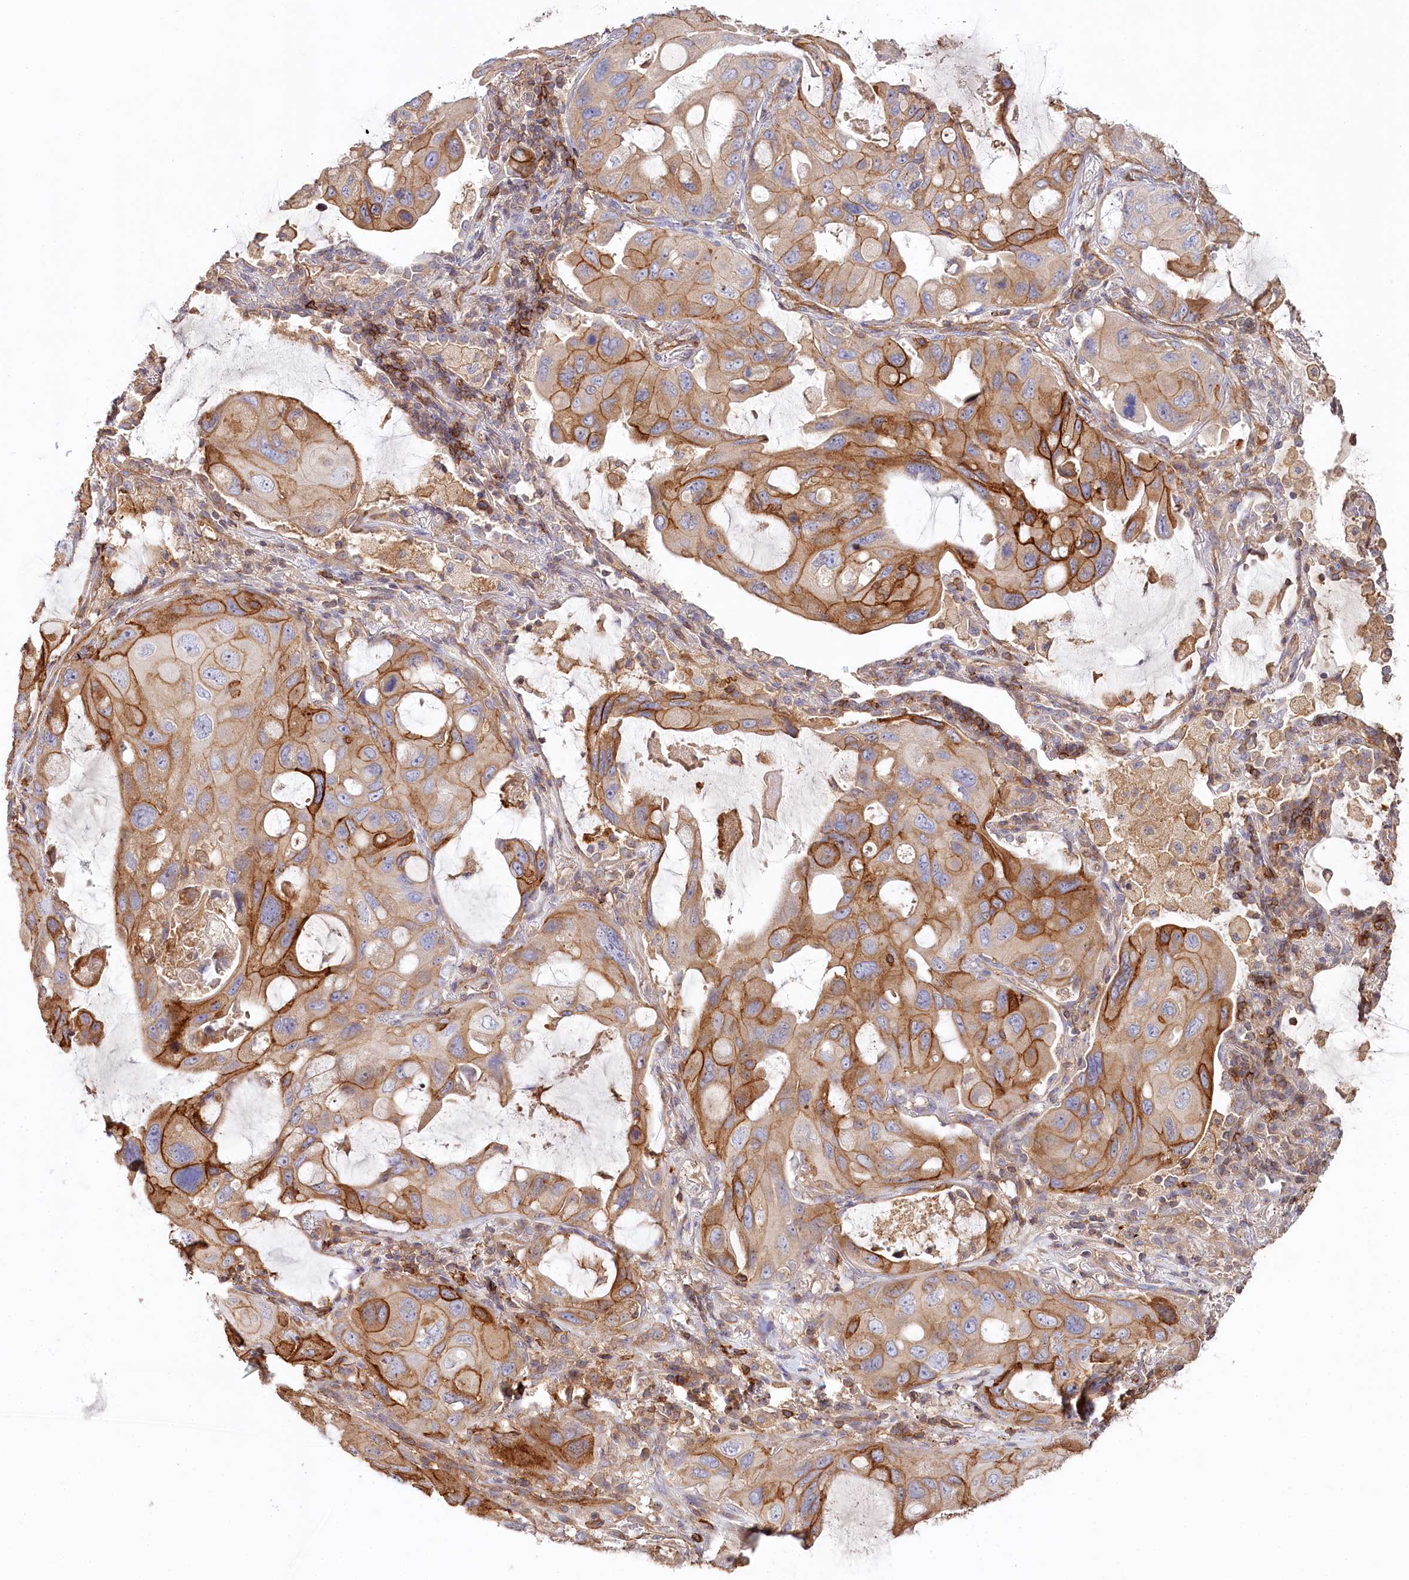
{"staining": {"intensity": "moderate", "quantity": ">75%", "location": "cytoplasmic/membranous"}, "tissue": "lung cancer", "cell_type": "Tumor cells", "image_type": "cancer", "snomed": [{"axis": "morphology", "description": "Squamous cell carcinoma, NOS"}, {"axis": "topography", "description": "Lung"}], "caption": "This image reveals lung squamous cell carcinoma stained with immunohistochemistry (IHC) to label a protein in brown. The cytoplasmic/membranous of tumor cells show moderate positivity for the protein. Nuclei are counter-stained blue.", "gene": "RBP5", "patient": {"sex": "female", "age": 73}}